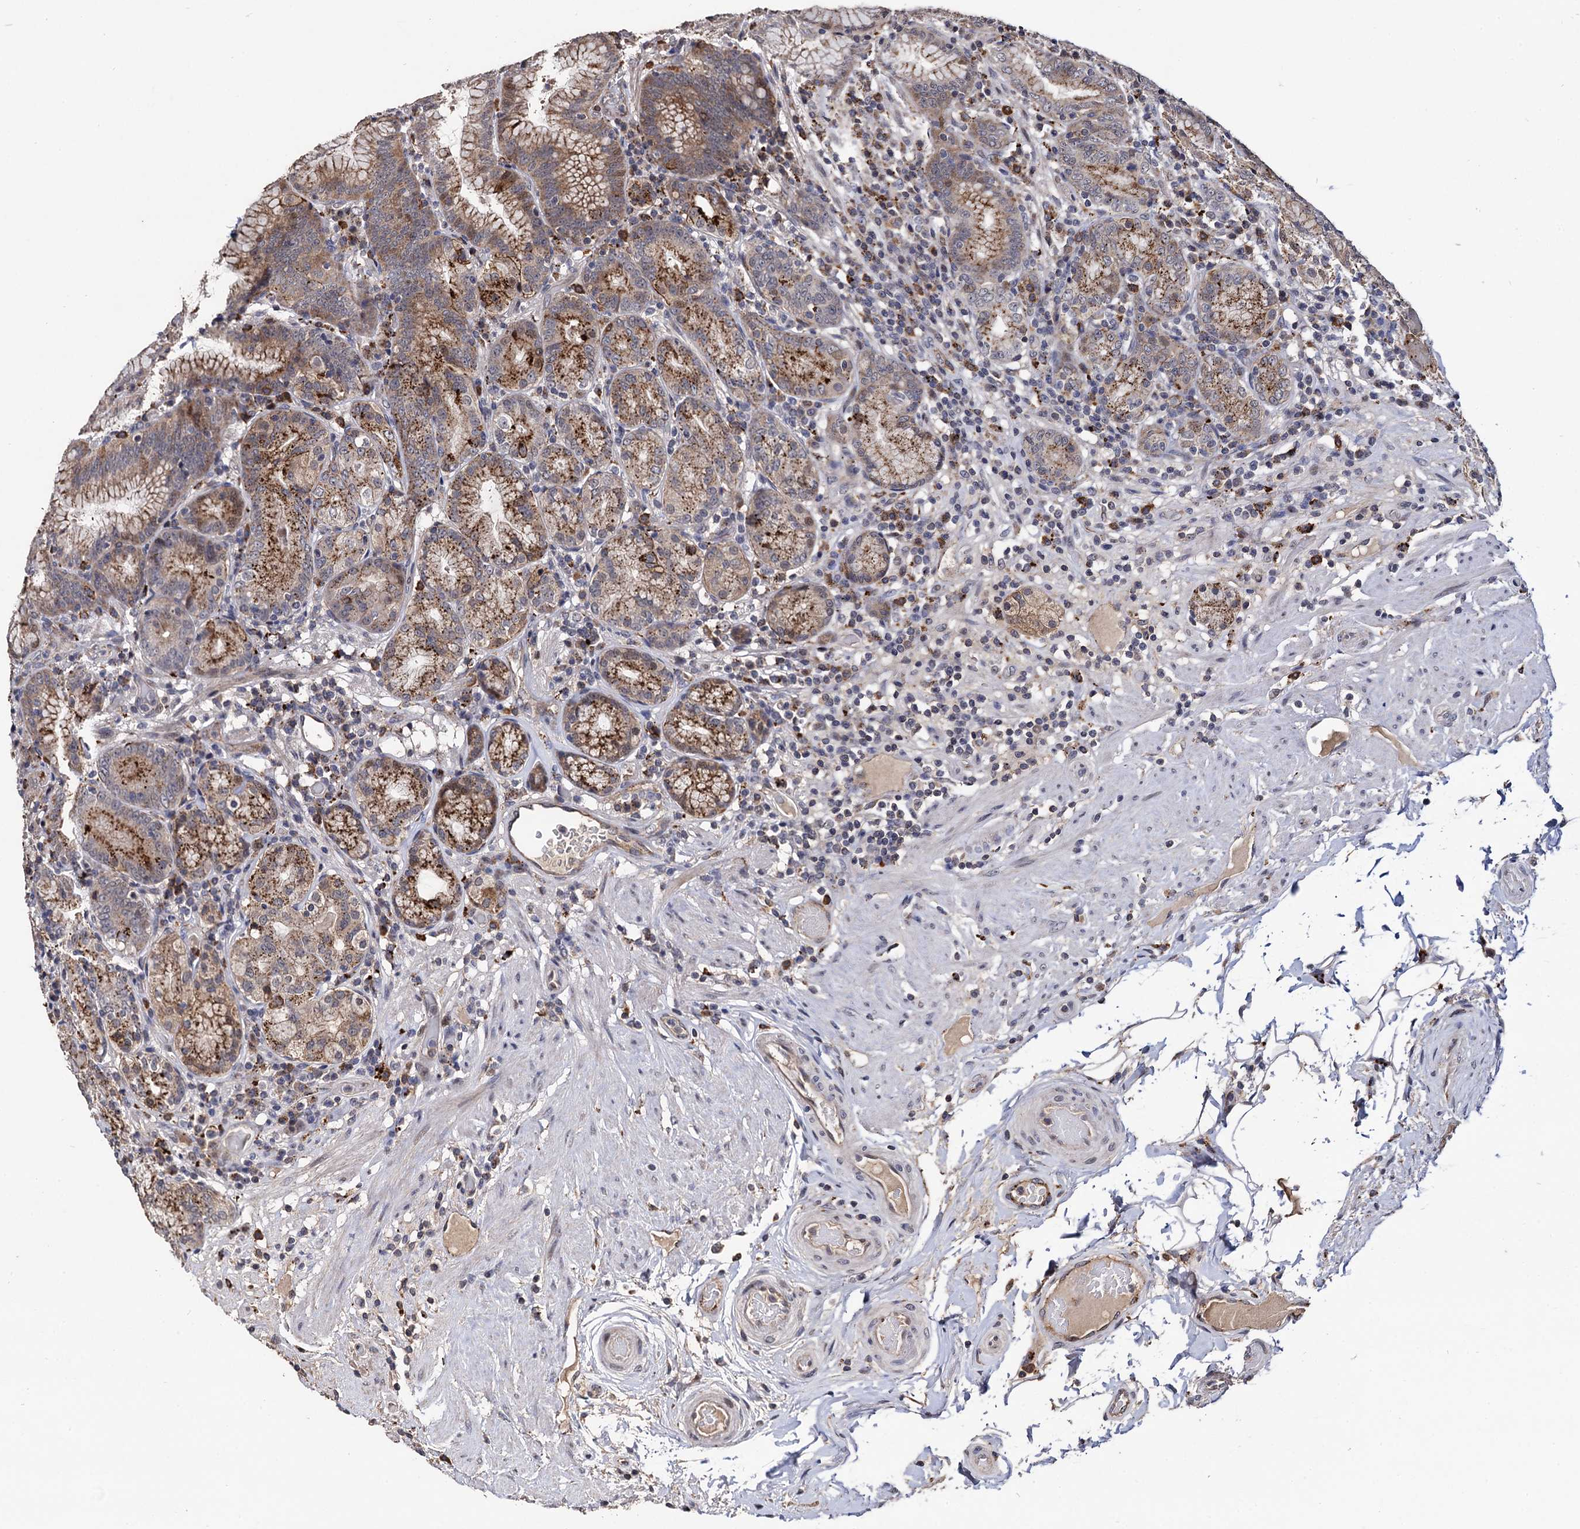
{"staining": {"intensity": "strong", "quantity": "25%-75%", "location": "cytoplasmic/membranous"}, "tissue": "stomach", "cell_type": "Glandular cells", "image_type": "normal", "snomed": [{"axis": "morphology", "description": "Normal tissue, NOS"}, {"axis": "topography", "description": "Stomach, upper"}, {"axis": "topography", "description": "Stomach, lower"}], "caption": "A high-resolution histopathology image shows immunohistochemistry (IHC) staining of unremarkable stomach, which exhibits strong cytoplasmic/membranous positivity in approximately 25%-75% of glandular cells. (IHC, brightfield microscopy, high magnification).", "gene": "MICAL2", "patient": {"sex": "female", "age": 76}}